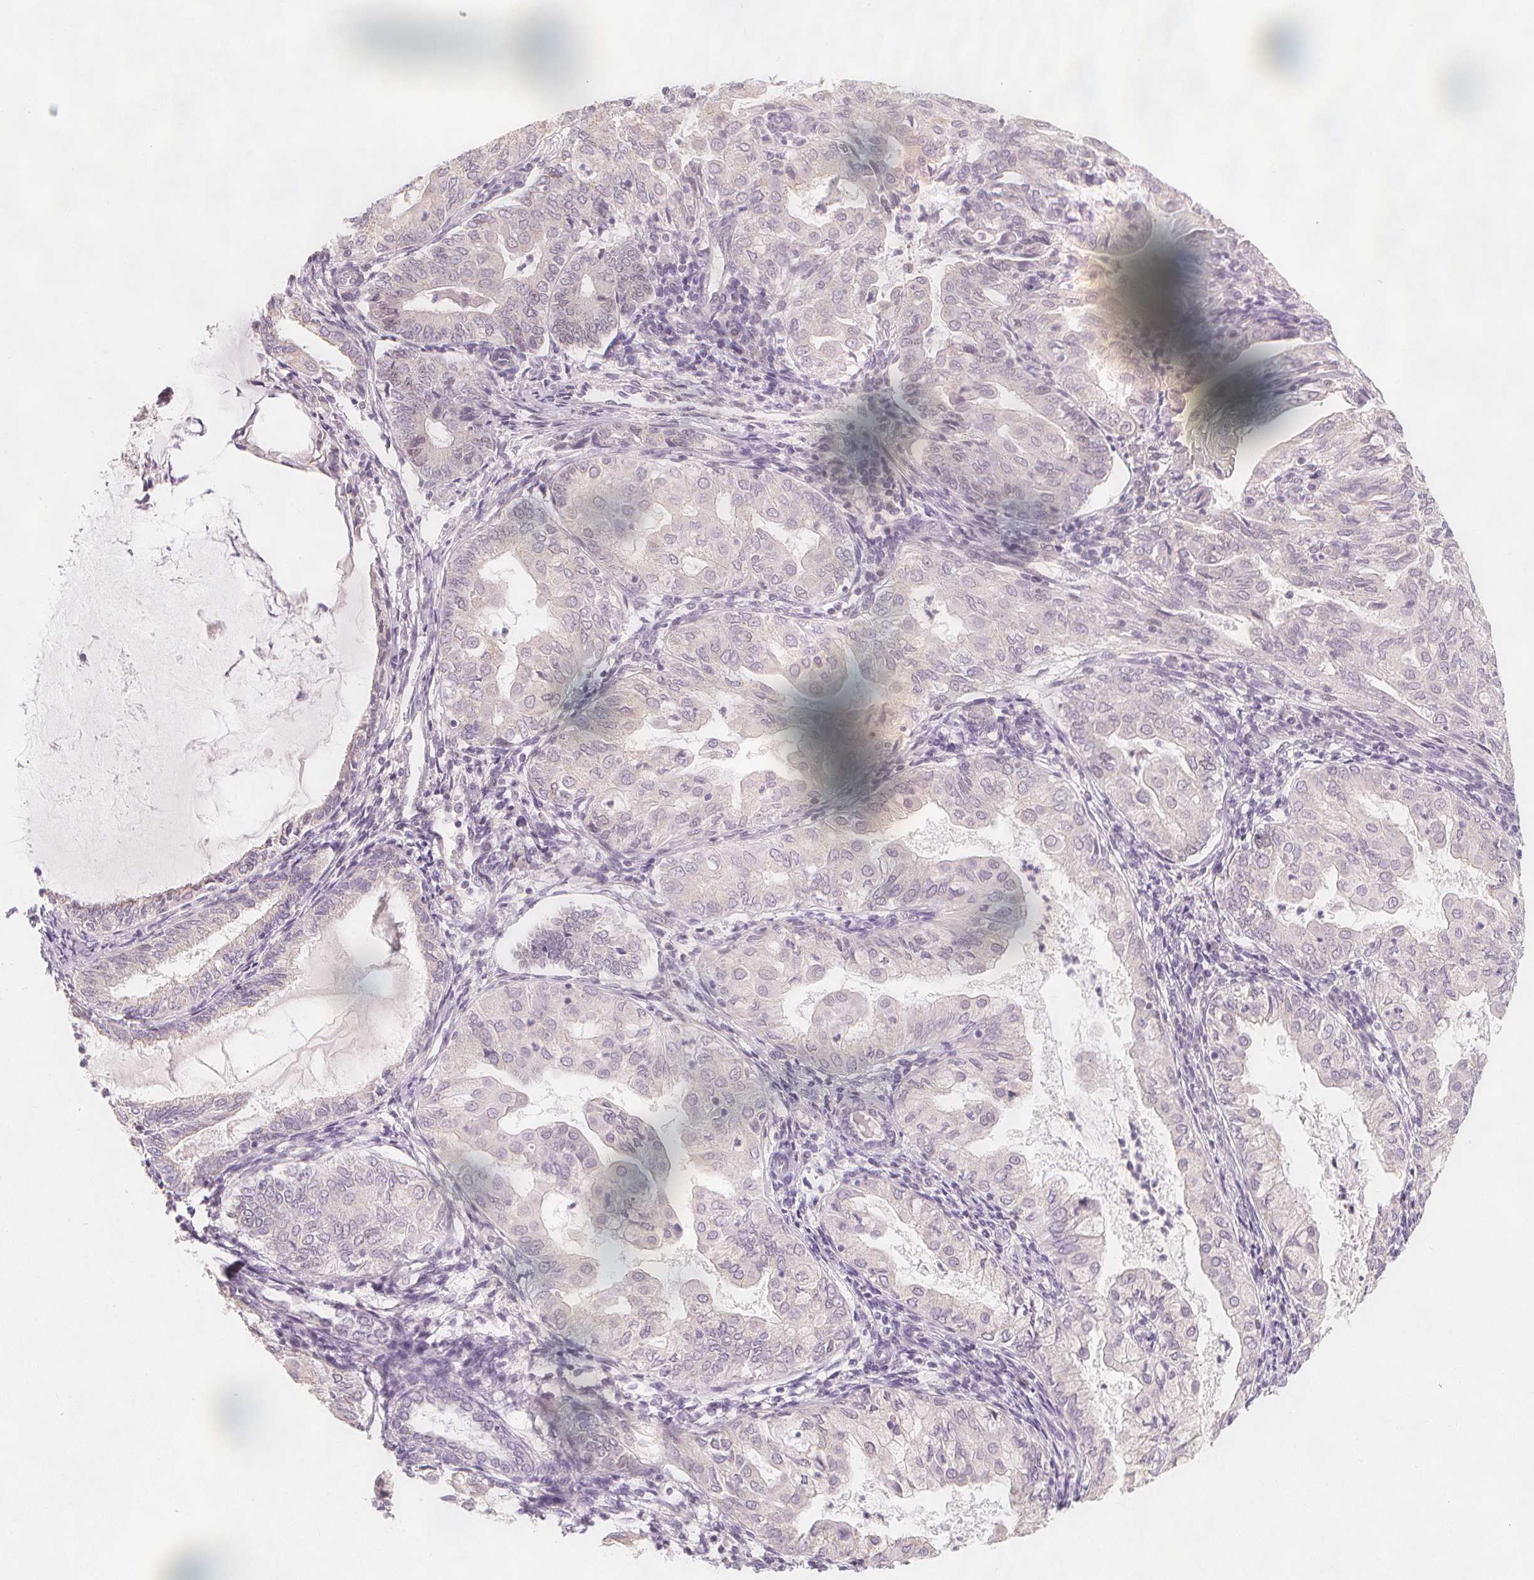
{"staining": {"intensity": "negative", "quantity": "none", "location": "none"}, "tissue": "endometrial cancer", "cell_type": "Tumor cells", "image_type": "cancer", "snomed": [{"axis": "morphology", "description": "Adenocarcinoma, NOS"}, {"axis": "topography", "description": "Endometrium"}], "caption": "The immunohistochemistry histopathology image has no significant positivity in tumor cells of endometrial cancer (adenocarcinoma) tissue.", "gene": "TIPIN", "patient": {"sex": "female", "age": 68}}